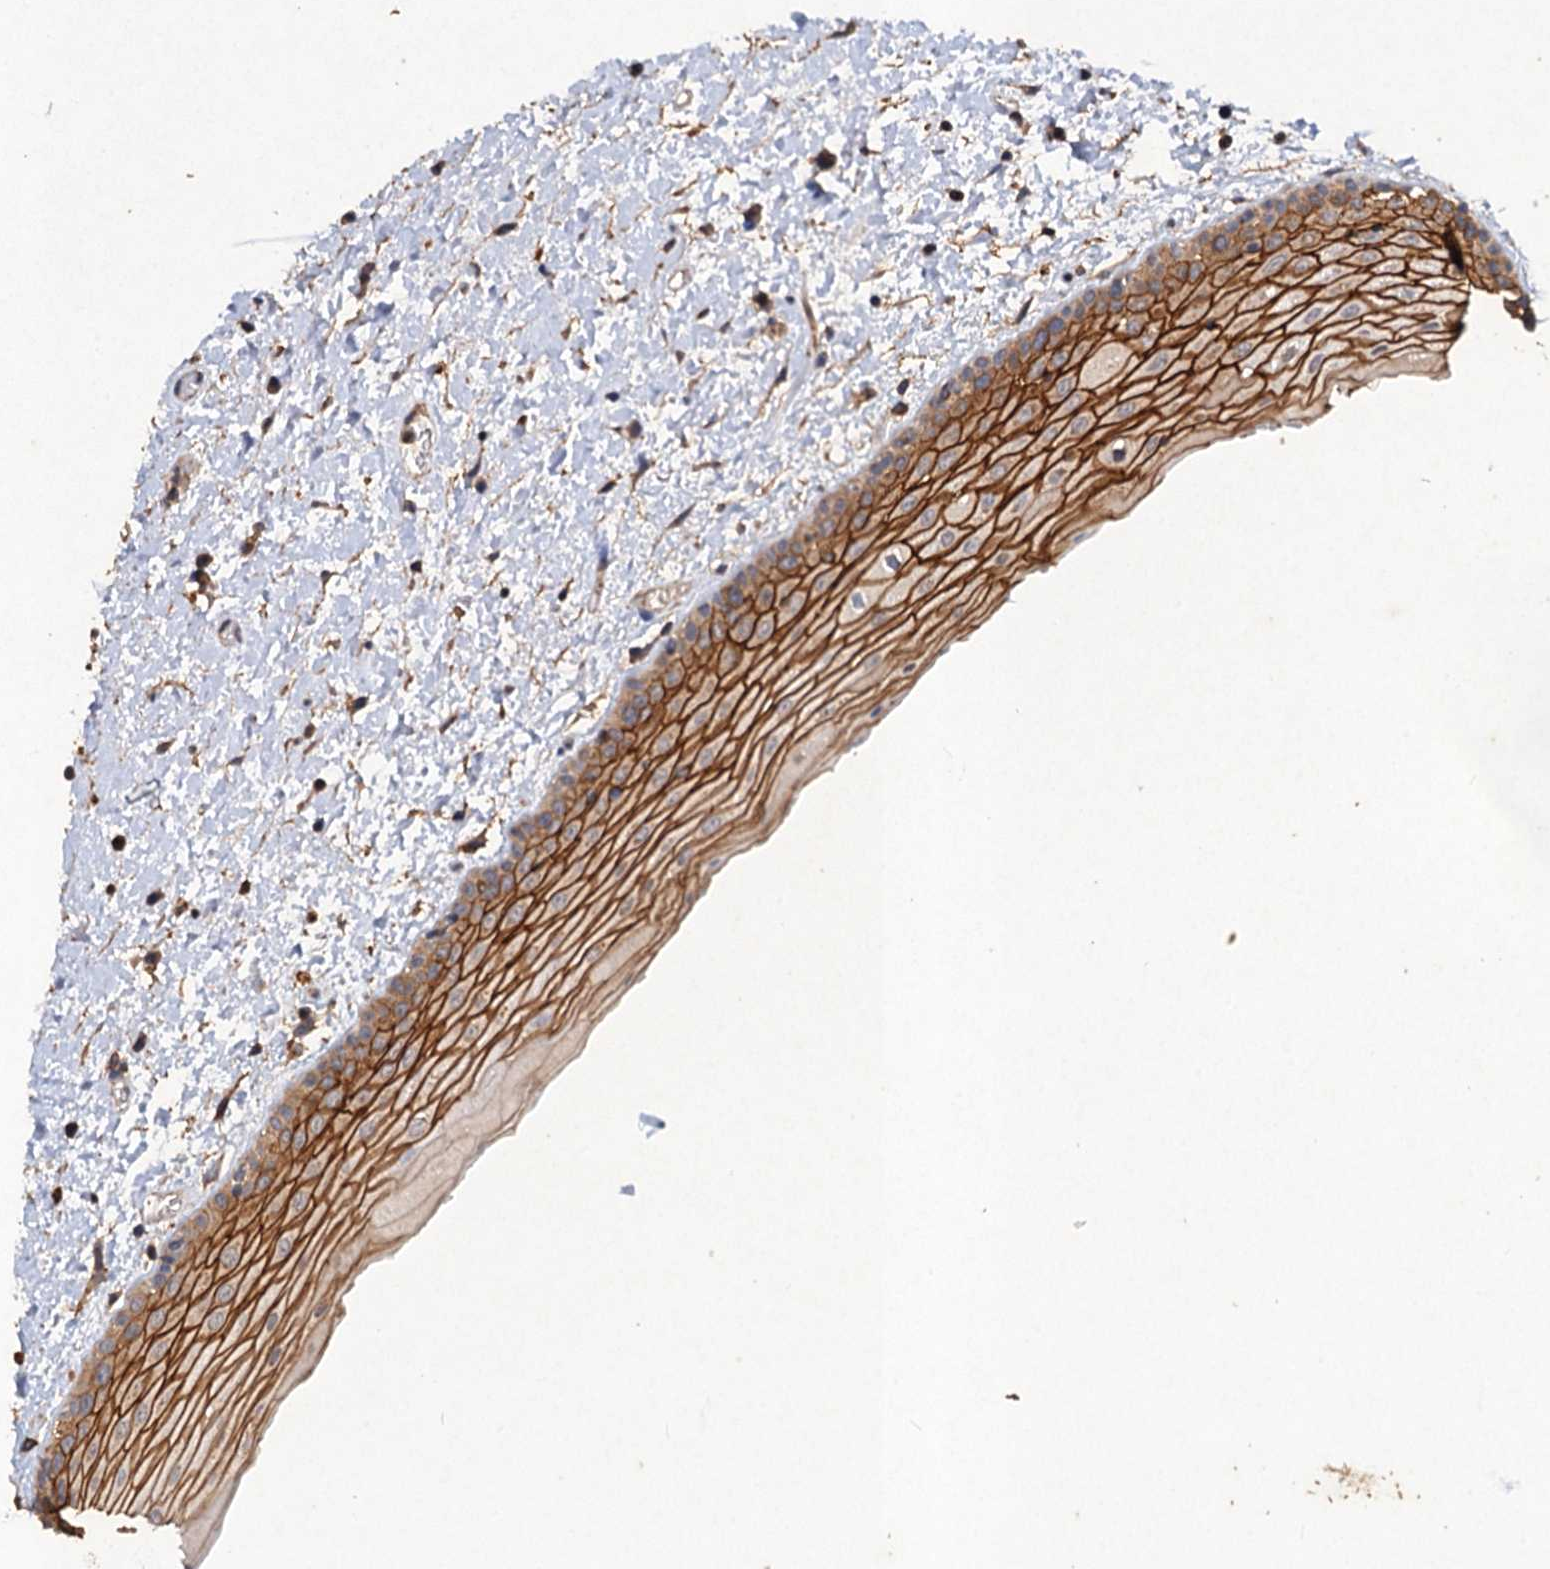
{"staining": {"intensity": "strong", "quantity": "25%-75%", "location": "cytoplasmic/membranous"}, "tissue": "oral mucosa", "cell_type": "Squamous epithelial cells", "image_type": "normal", "snomed": [{"axis": "morphology", "description": "Normal tissue, NOS"}, {"axis": "topography", "description": "Oral tissue"}], "caption": "High-power microscopy captured an immunohistochemistry (IHC) histopathology image of unremarkable oral mucosa, revealing strong cytoplasmic/membranous staining in about 25%-75% of squamous epithelial cells.", "gene": "SCUBE3", "patient": {"sex": "female", "age": 76}}